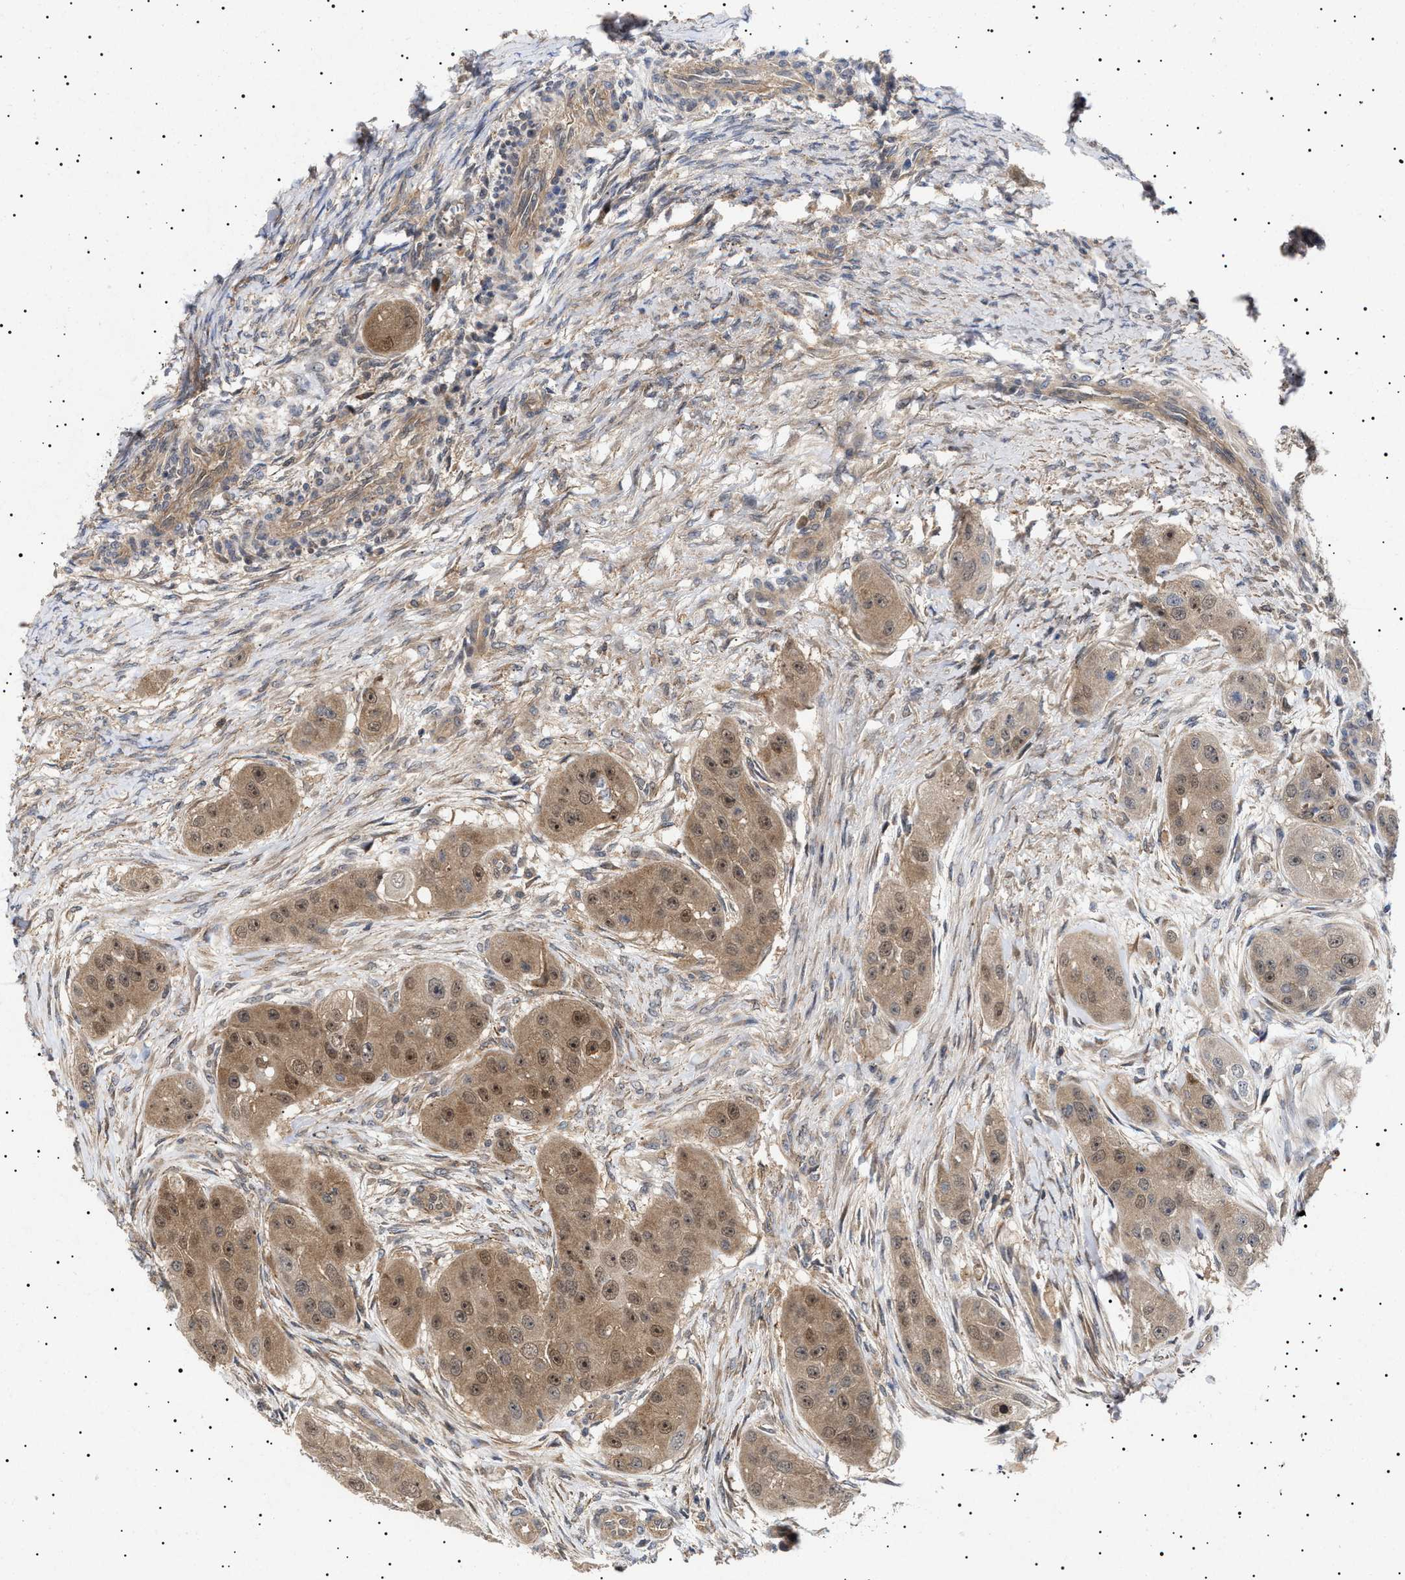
{"staining": {"intensity": "moderate", "quantity": ">75%", "location": "cytoplasmic/membranous,nuclear"}, "tissue": "head and neck cancer", "cell_type": "Tumor cells", "image_type": "cancer", "snomed": [{"axis": "morphology", "description": "Normal tissue, NOS"}, {"axis": "morphology", "description": "Squamous cell carcinoma, NOS"}, {"axis": "topography", "description": "Skeletal muscle"}, {"axis": "topography", "description": "Head-Neck"}], "caption": "Approximately >75% of tumor cells in squamous cell carcinoma (head and neck) exhibit moderate cytoplasmic/membranous and nuclear protein positivity as visualized by brown immunohistochemical staining.", "gene": "NPLOC4", "patient": {"sex": "male", "age": 51}}